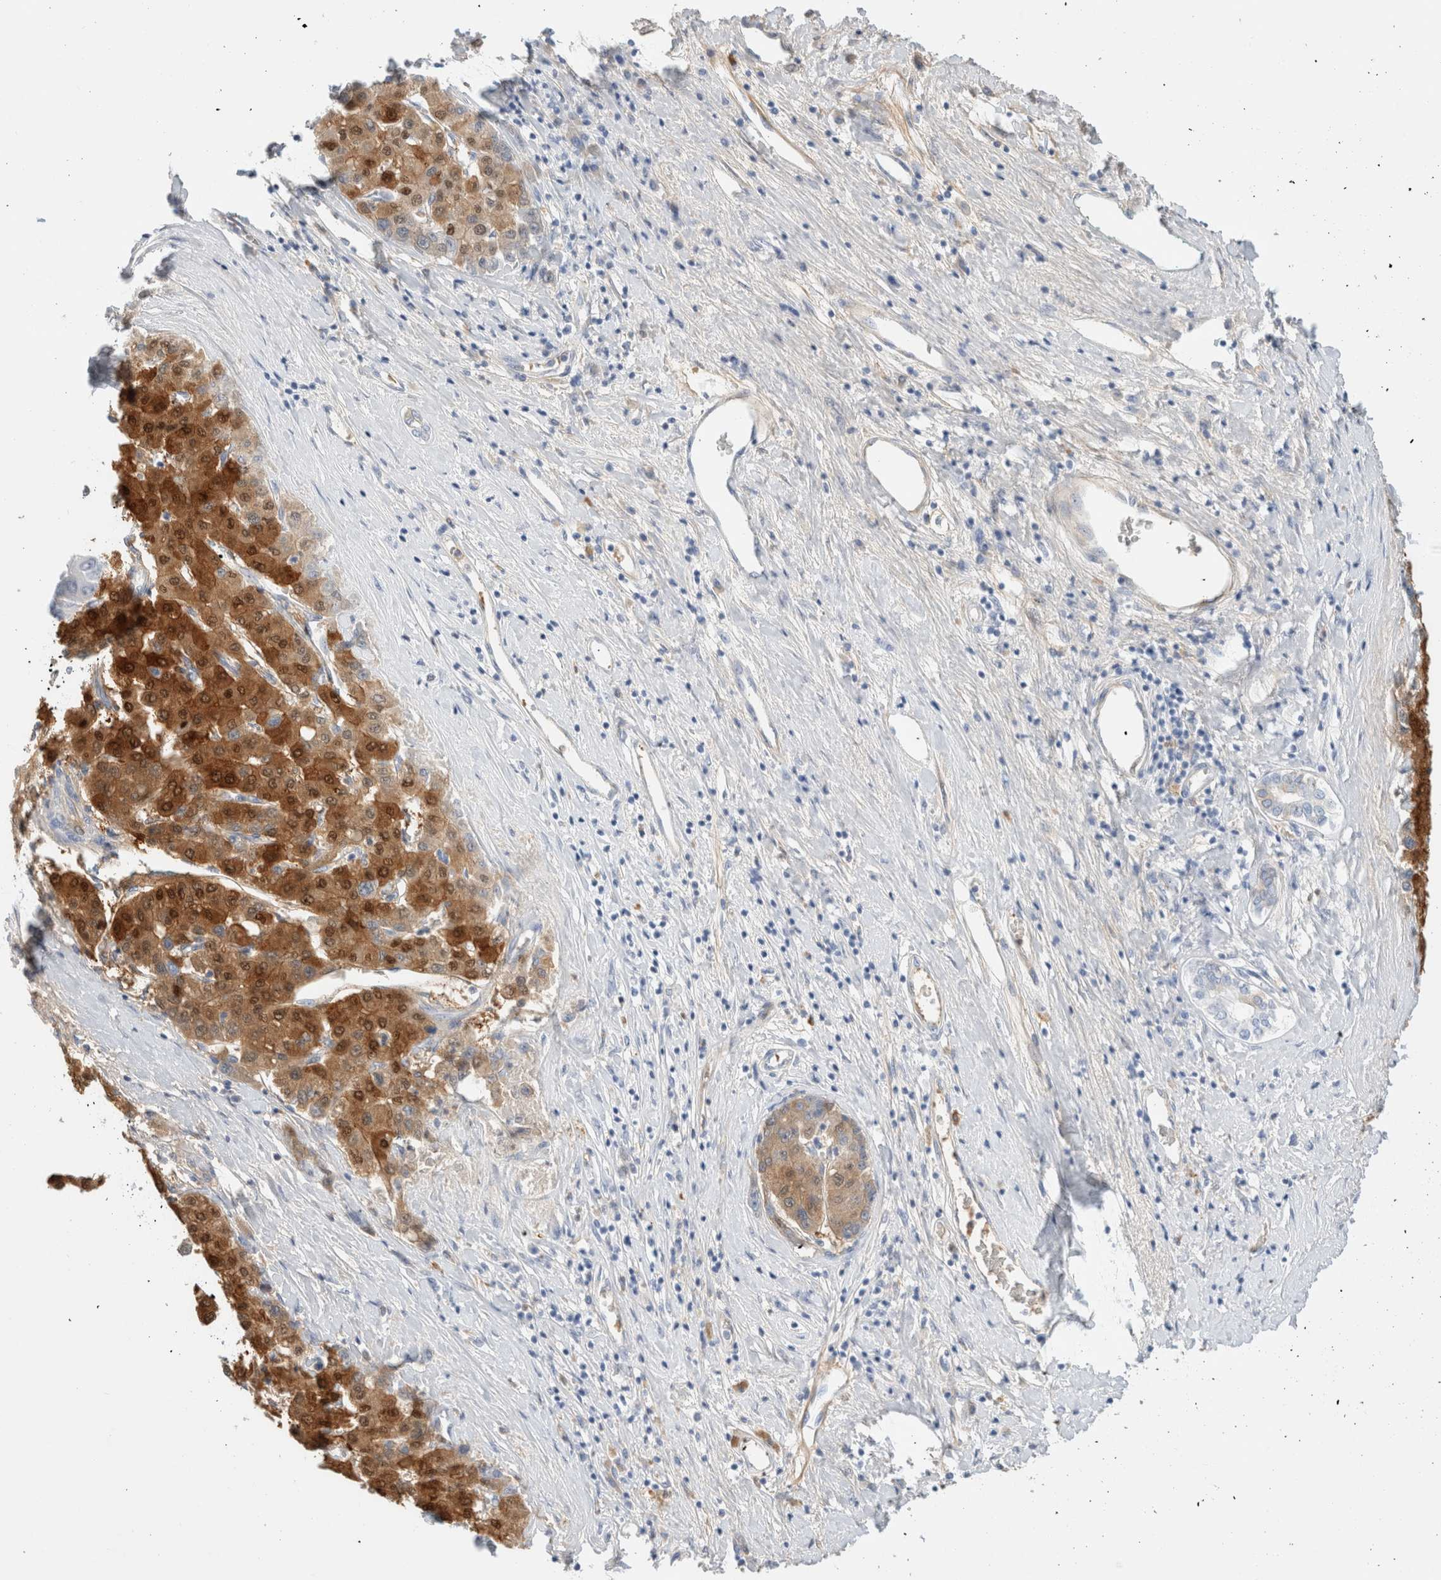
{"staining": {"intensity": "strong", "quantity": ">75%", "location": "cytoplasmic/membranous,nuclear"}, "tissue": "liver cancer", "cell_type": "Tumor cells", "image_type": "cancer", "snomed": [{"axis": "morphology", "description": "Carcinoma, Hepatocellular, NOS"}, {"axis": "topography", "description": "Liver"}], "caption": "Tumor cells demonstrate high levels of strong cytoplasmic/membranous and nuclear positivity in about >75% of cells in hepatocellular carcinoma (liver).", "gene": "ARG1", "patient": {"sex": "male", "age": 65}}